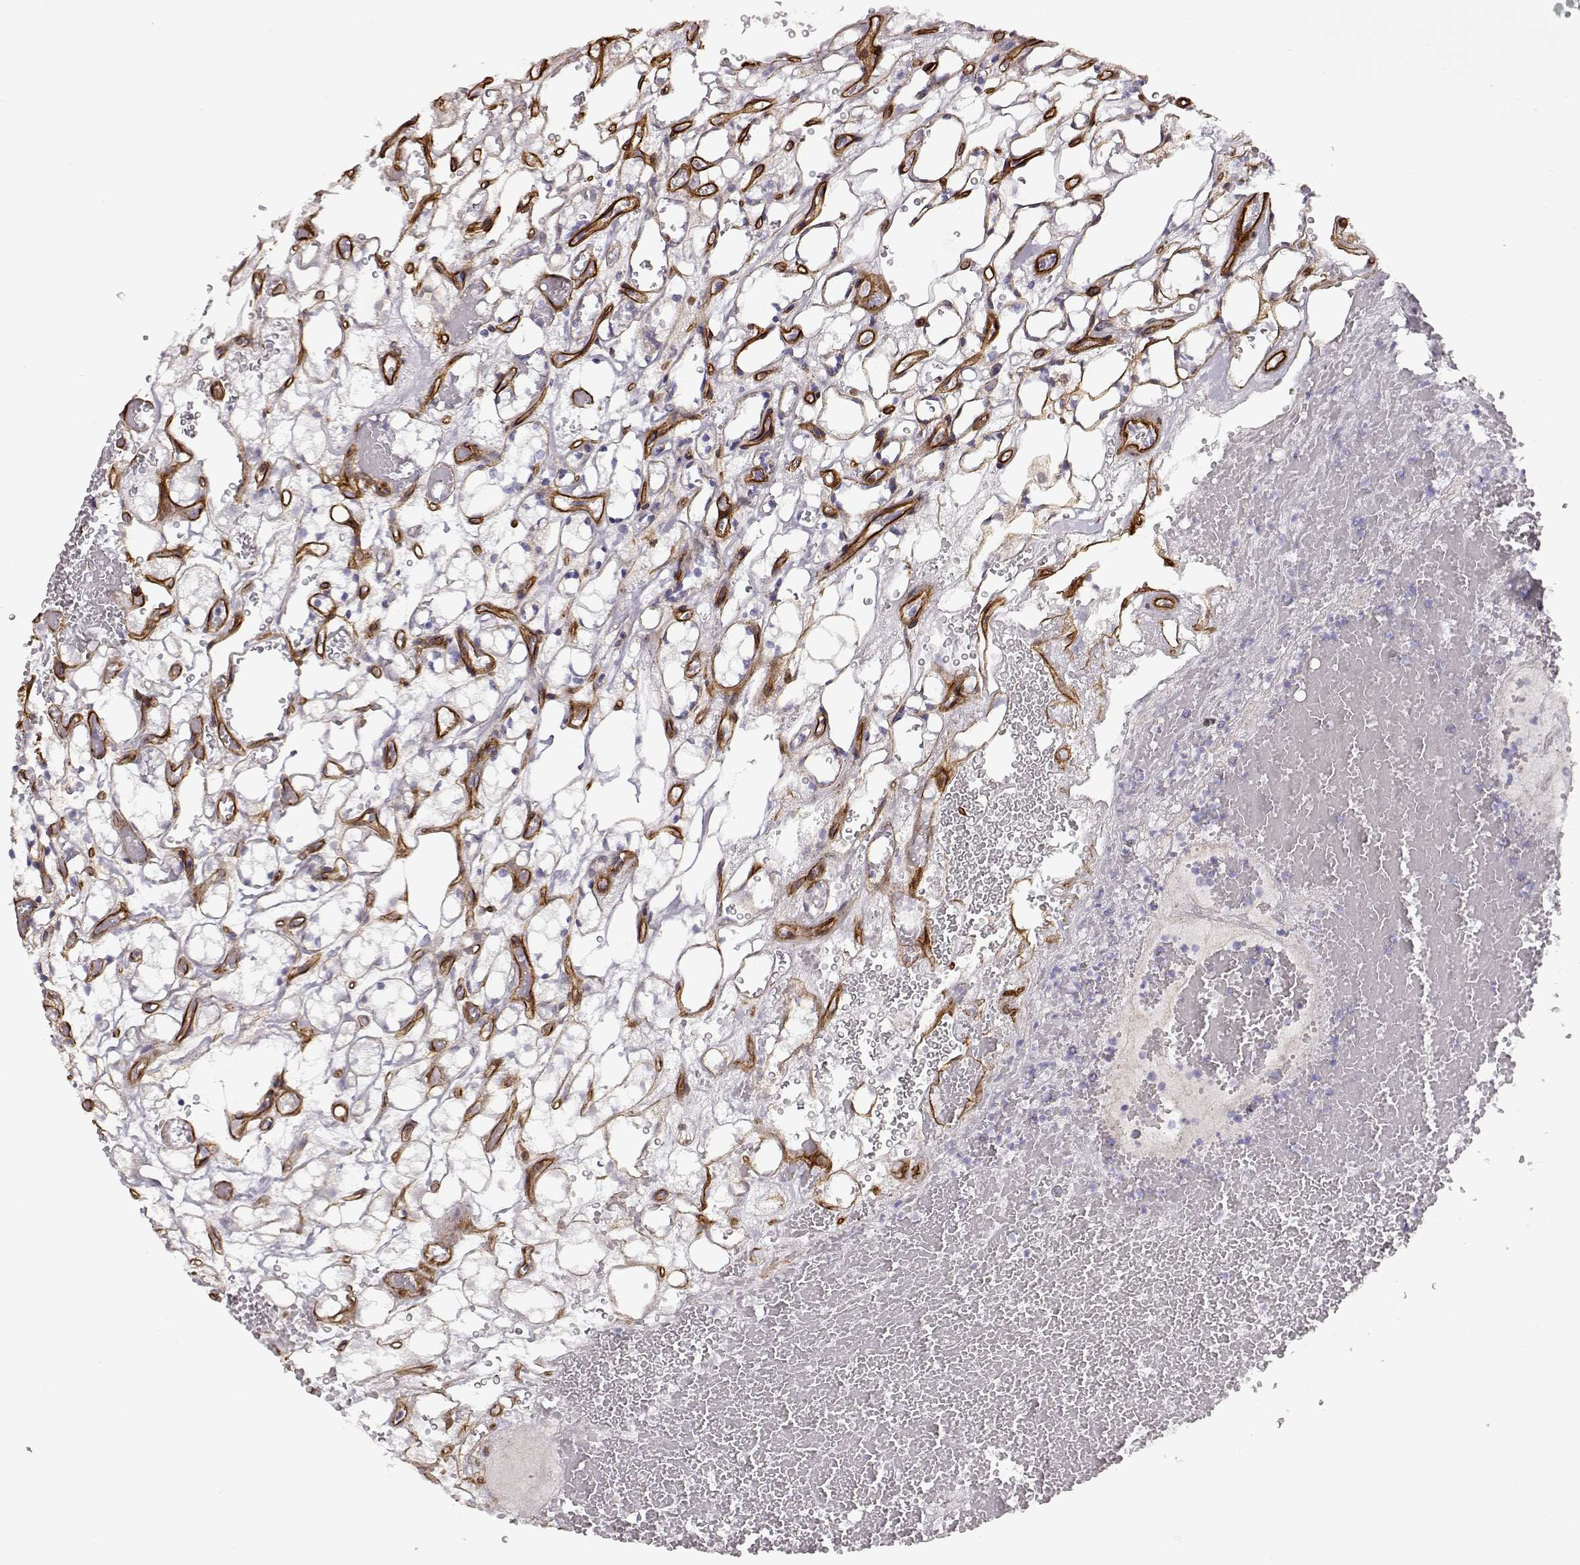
{"staining": {"intensity": "negative", "quantity": "none", "location": "none"}, "tissue": "renal cancer", "cell_type": "Tumor cells", "image_type": "cancer", "snomed": [{"axis": "morphology", "description": "Adenocarcinoma, NOS"}, {"axis": "topography", "description": "Kidney"}], "caption": "IHC photomicrograph of neoplastic tissue: renal cancer stained with DAB reveals no significant protein expression in tumor cells.", "gene": "LAMC1", "patient": {"sex": "female", "age": 69}}